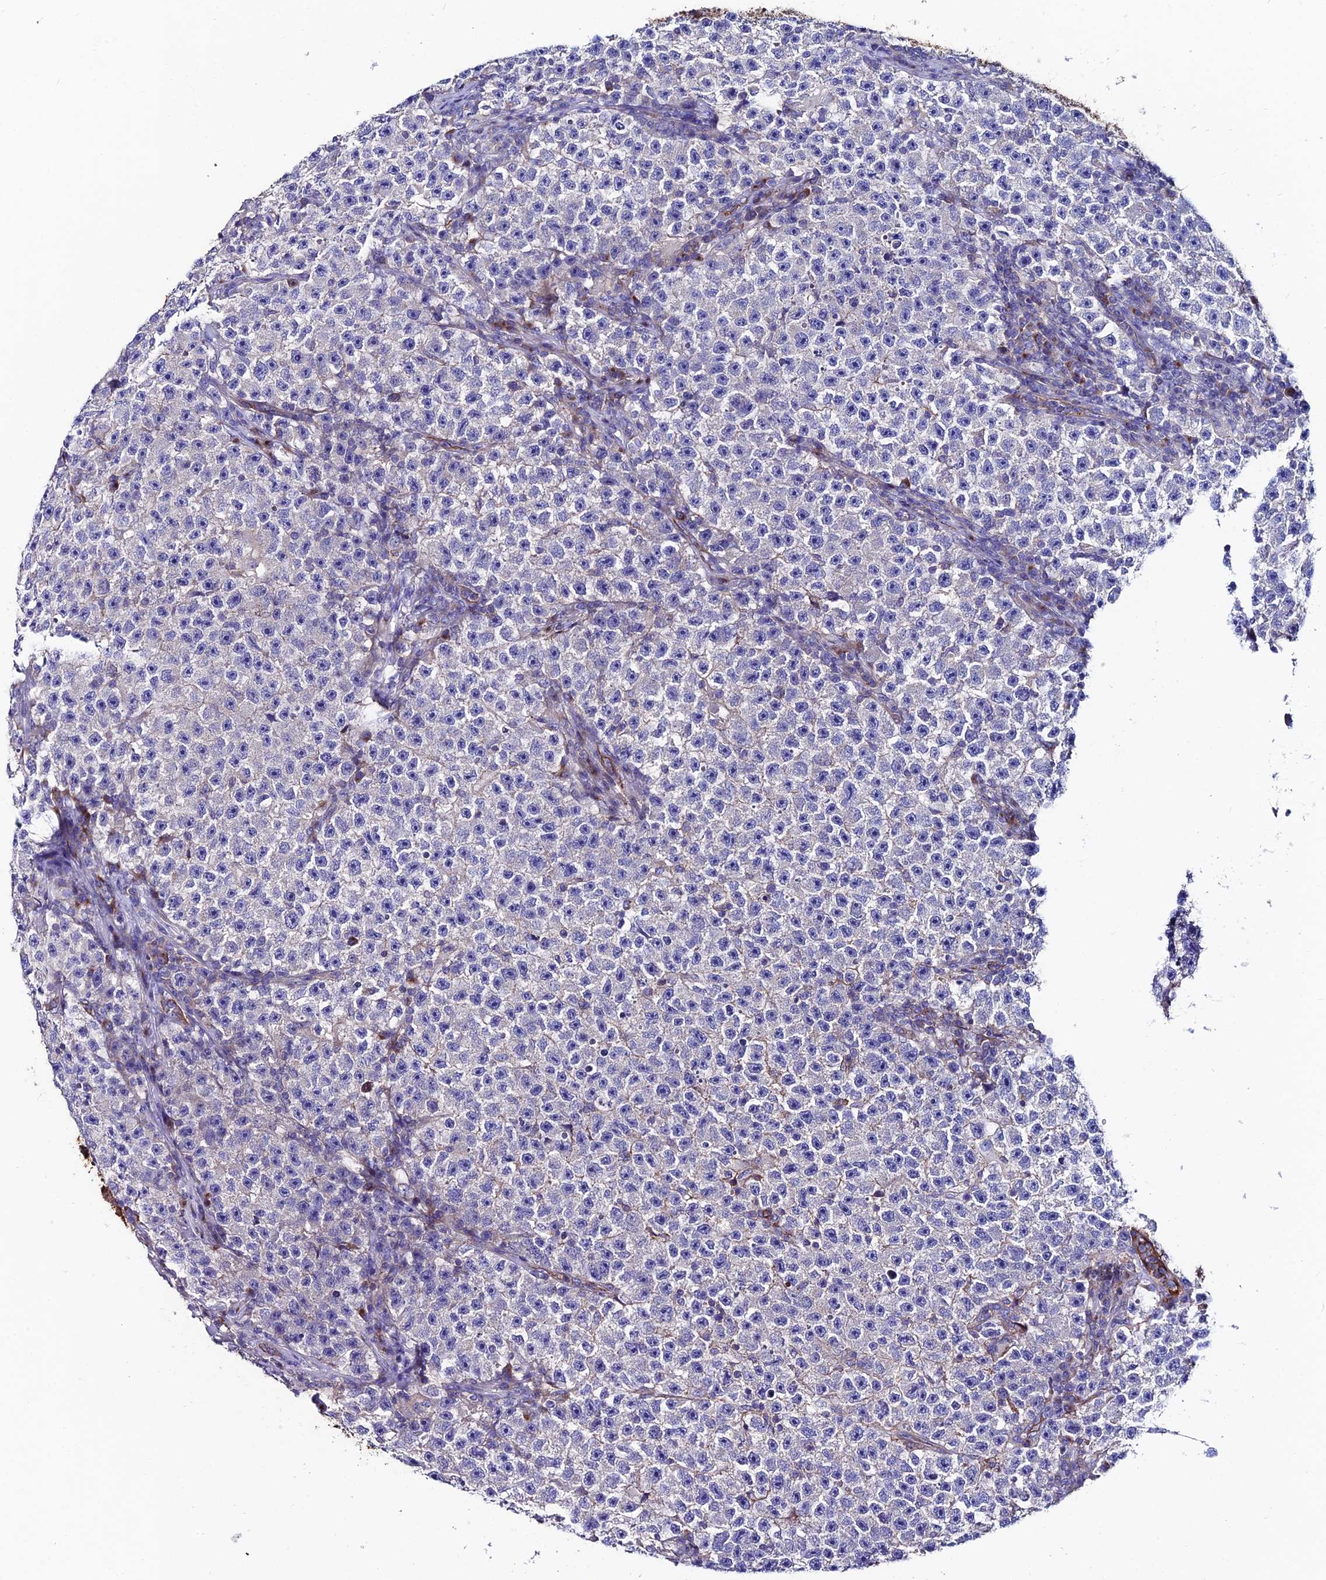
{"staining": {"intensity": "negative", "quantity": "none", "location": "none"}, "tissue": "testis cancer", "cell_type": "Tumor cells", "image_type": "cancer", "snomed": [{"axis": "morphology", "description": "Seminoma, NOS"}, {"axis": "topography", "description": "Testis"}], "caption": "This is an immunohistochemistry image of testis seminoma. There is no expression in tumor cells.", "gene": "SLC25A16", "patient": {"sex": "male", "age": 22}}